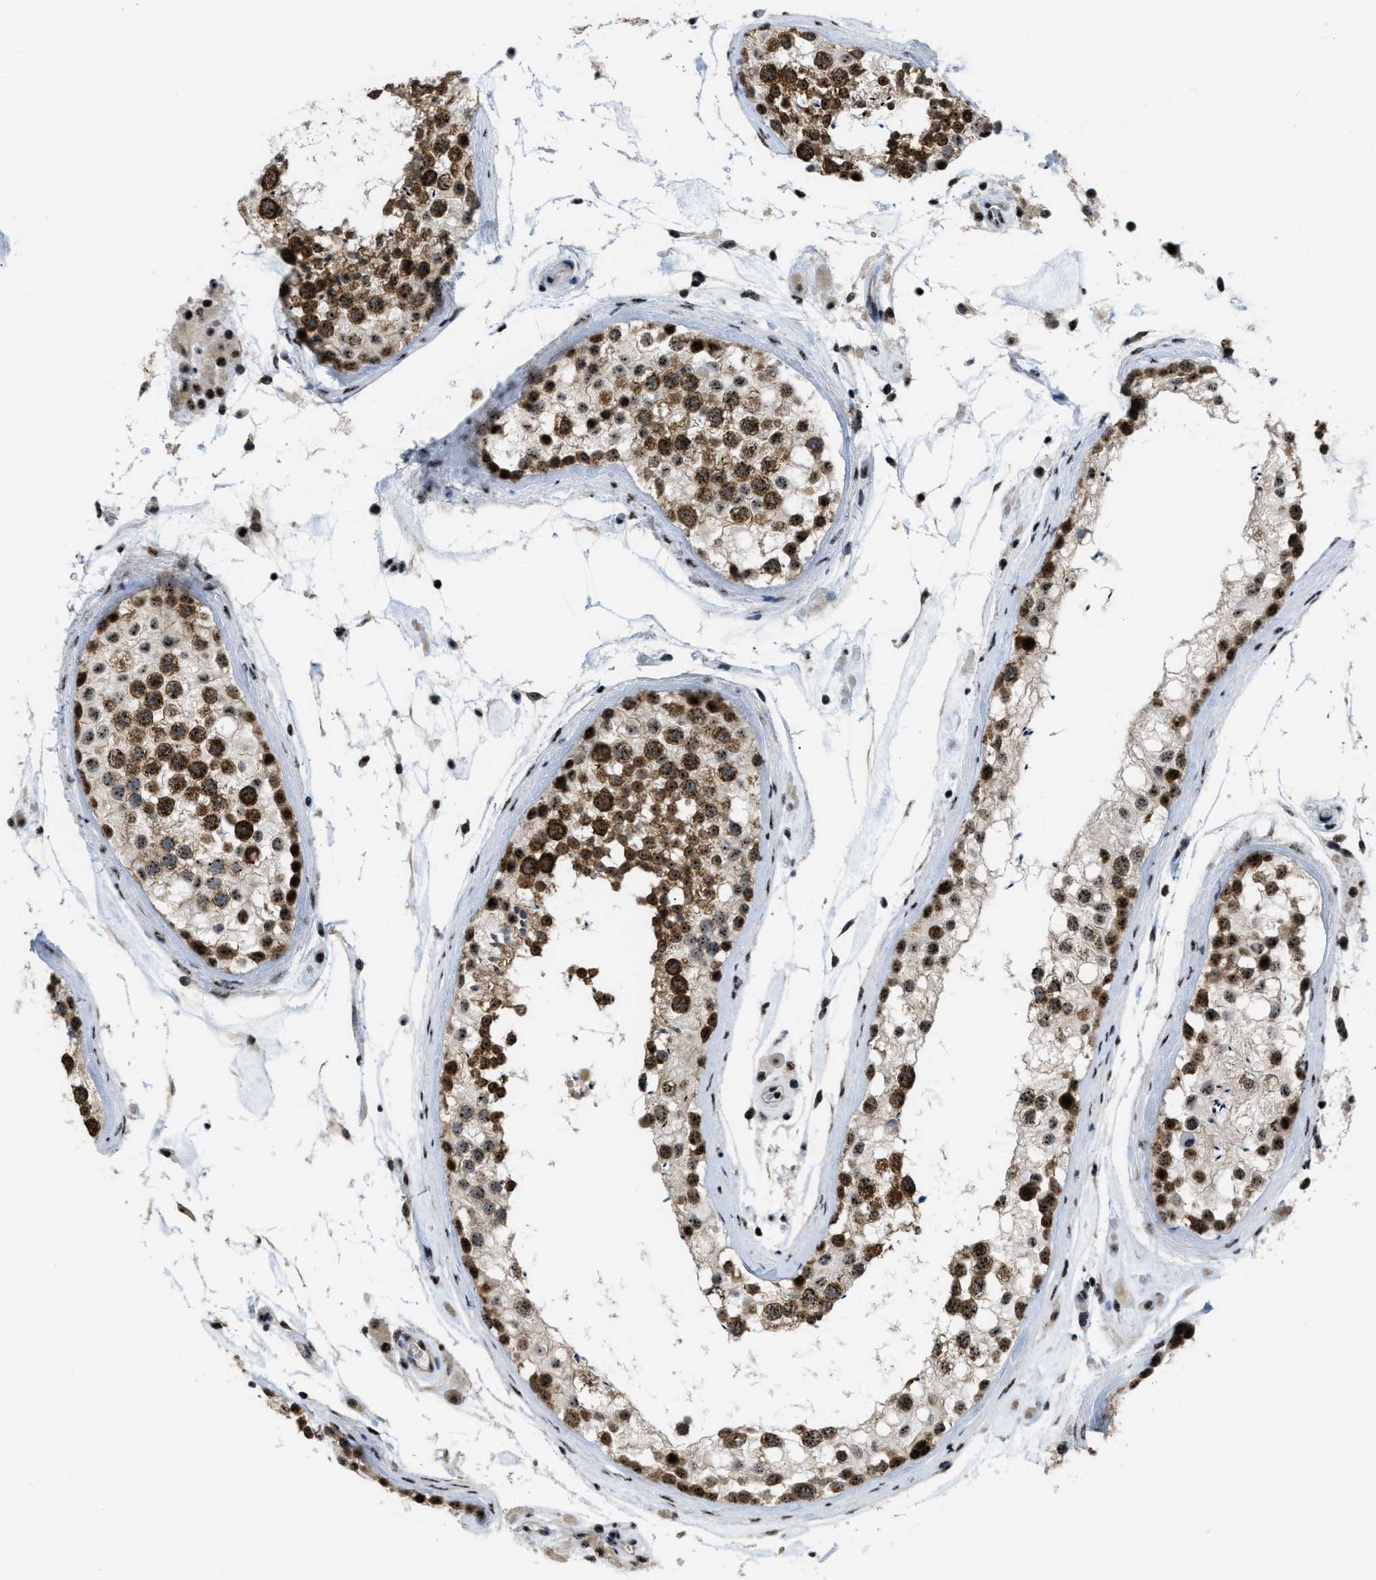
{"staining": {"intensity": "strong", "quantity": ">75%", "location": "cytoplasmic/membranous,nuclear"}, "tissue": "testis", "cell_type": "Cells in seminiferous ducts", "image_type": "normal", "snomed": [{"axis": "morphology", "description": "Normal tissue, NOS"}, {"axis": "topography", "description": "Testis"}], "caption": "Normal testis was stained to show a protein in brown. There is high levels of strong cytoplasmic/membranous,nuclear staining in about >75% of cells in seminiferous ducts. (DAB IHC, brown staining for protein, blue staining for nuclei).", "gene": "CDR2", "patient": {"sex": "male", "age": 46}}